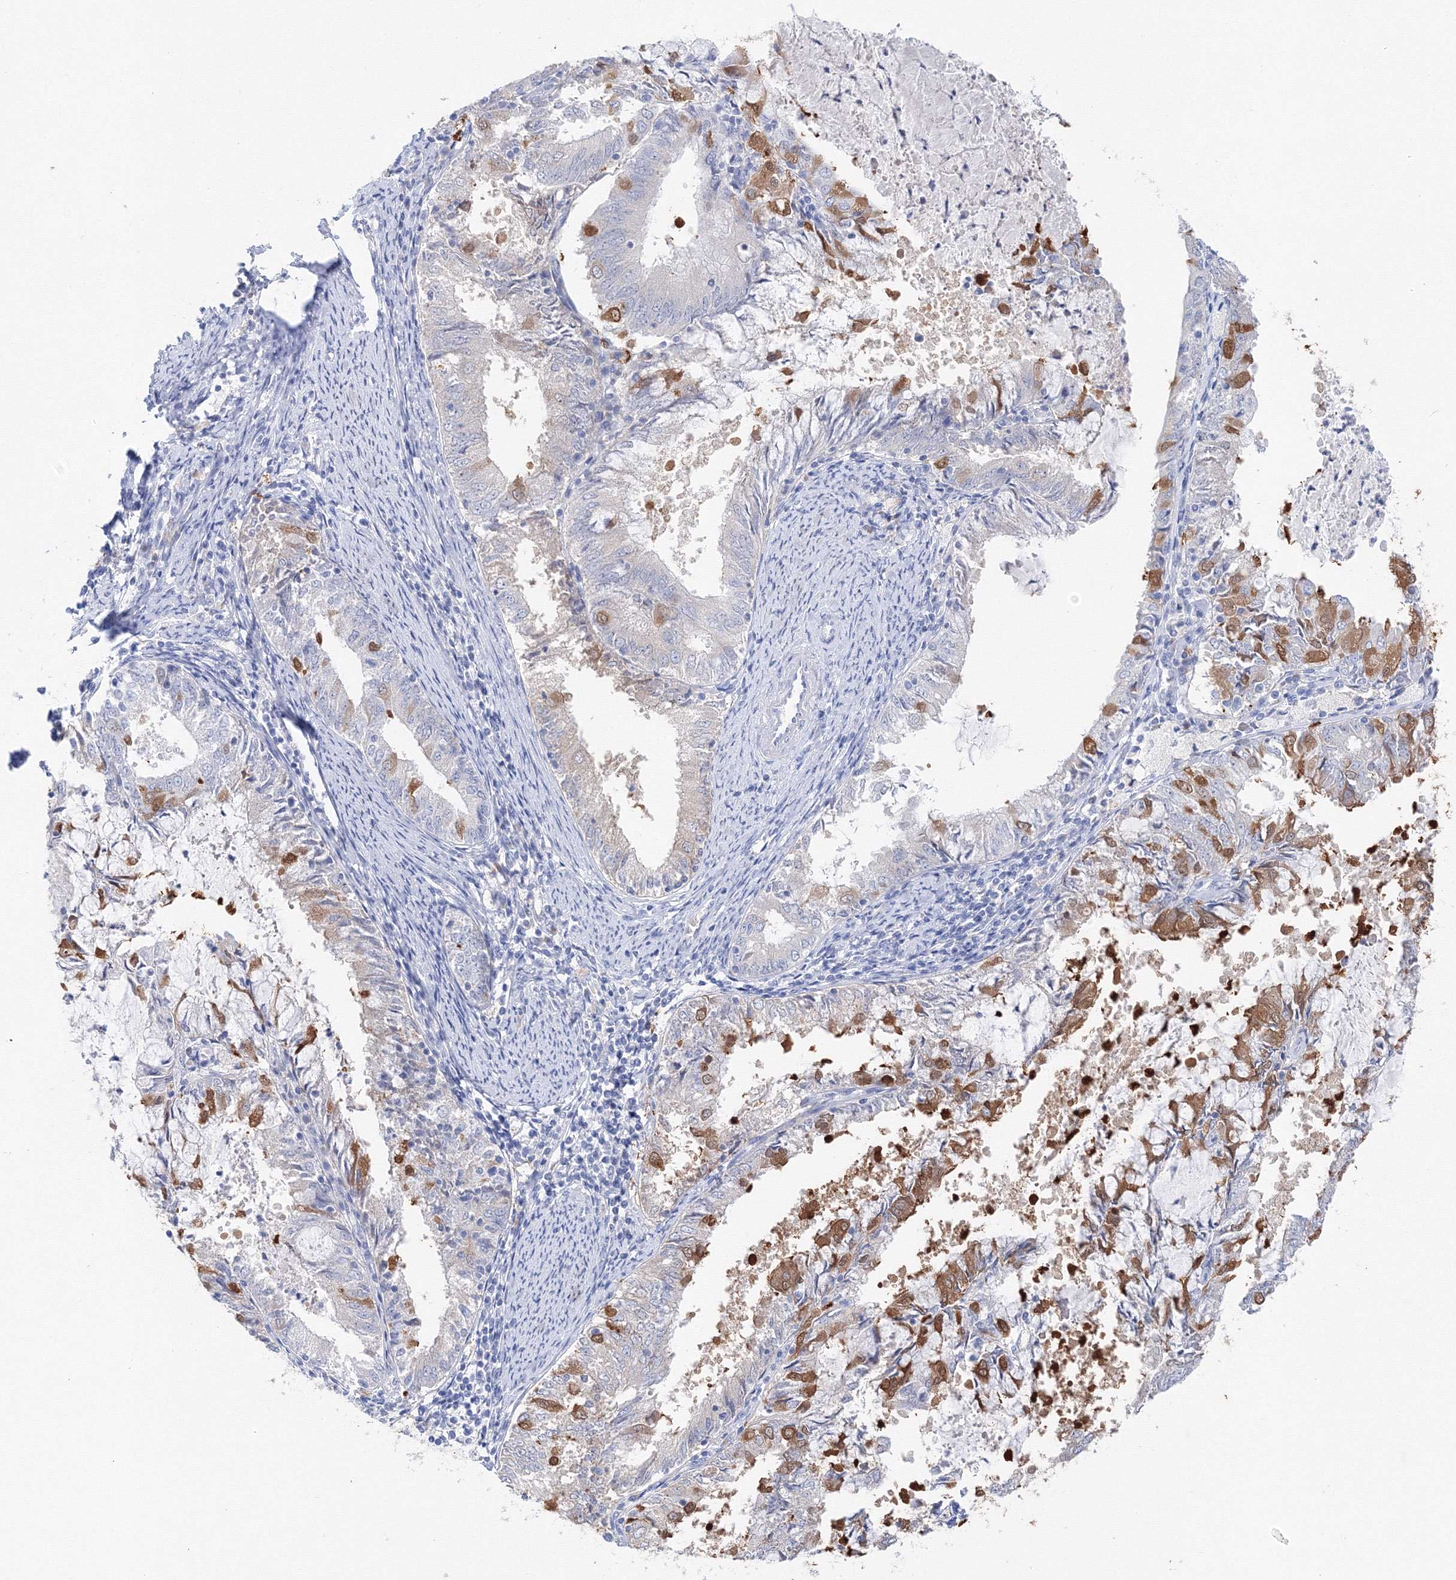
{"staining": {"intensity": "moderate", "quantity": "<25%", "location": "cytoplasmic/membranous"}, "tissue": "endometrial cancer", "cell_type": "Tumor cells", "image_type": "cancer", "snomed": [{"axis": "morphology", "description": "Adenocarcinoma, NOS"}, {"axis": "topography", "description": "Endometrium"}], "caption": "Immunohistochemistry staining of adenocarcinoma (endometrial), which displays low levels of moderate cytoplasmic/membranous expression in approximately <25% of tumor cells indicating moderate cytoplasmic/membranous protein staining. The staining was performed using DAB (brown) for protein detection and nuclei were counterstained in hematoxylin (blue).", "gene": "TAMM41", "patient": {"sex": "female", "age": 57}}